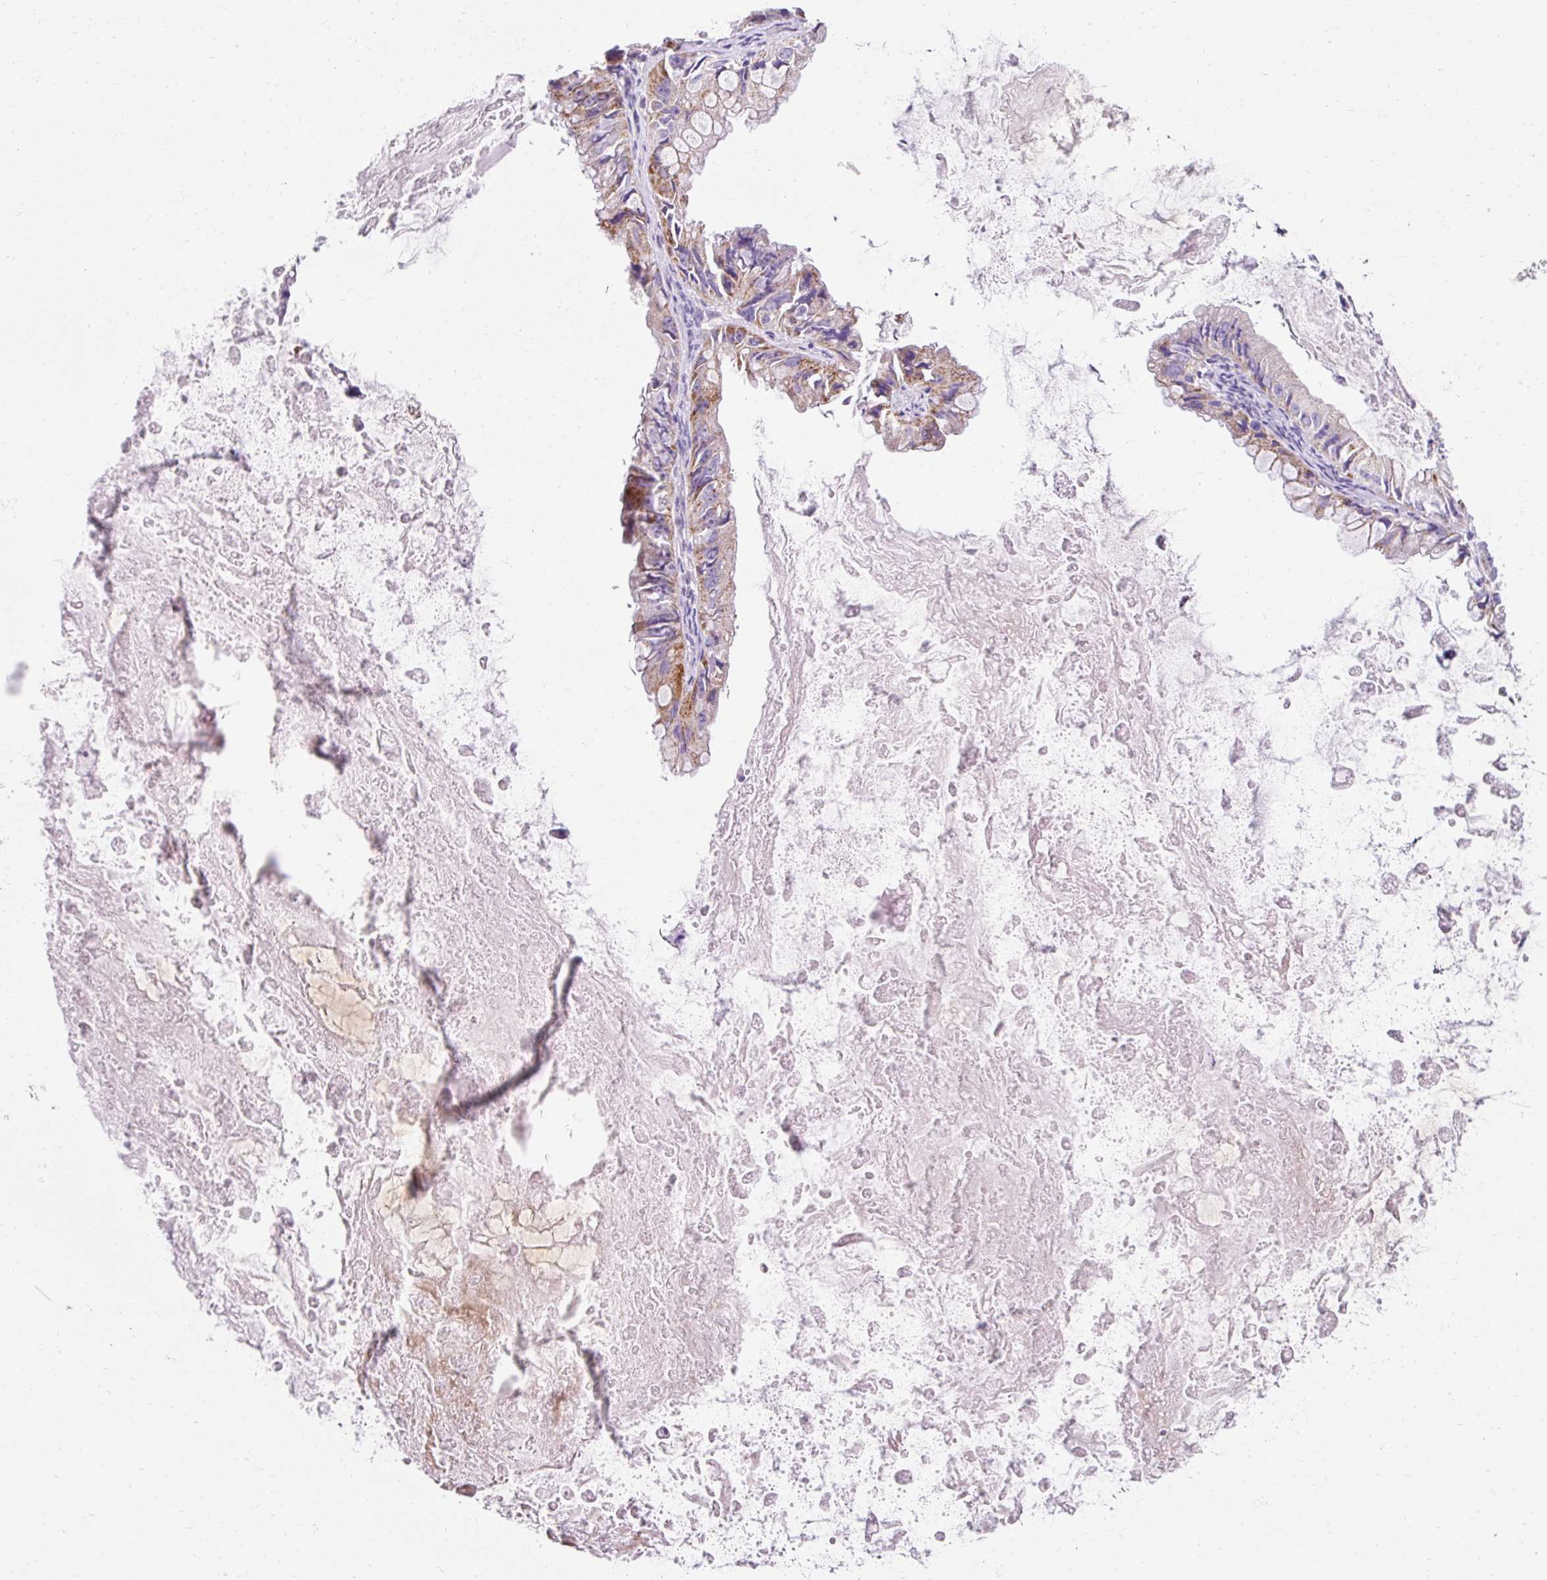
{"staining": {"intensity": "moderate", "quantity": "25%-75%", "location": "cytoplasmic/membranous"}, "tissue": "ovarian cancer", "cell_type": "Tumor cells", "image_type": "cancer", "snomed": [{"axis": "morphology", "description": "Cystadenocarcinoma, mucinous, NOS"}, {"axis": "topography", "description": "Ovary"}], "caption": "Tumor cells reveal medium levels of moderate cytoplasmic/membranous expression in about 25%-75% of cells in ovarian cancer.", "gene": "PLPP2", "patient": {"sex": "female", "age": 61}}